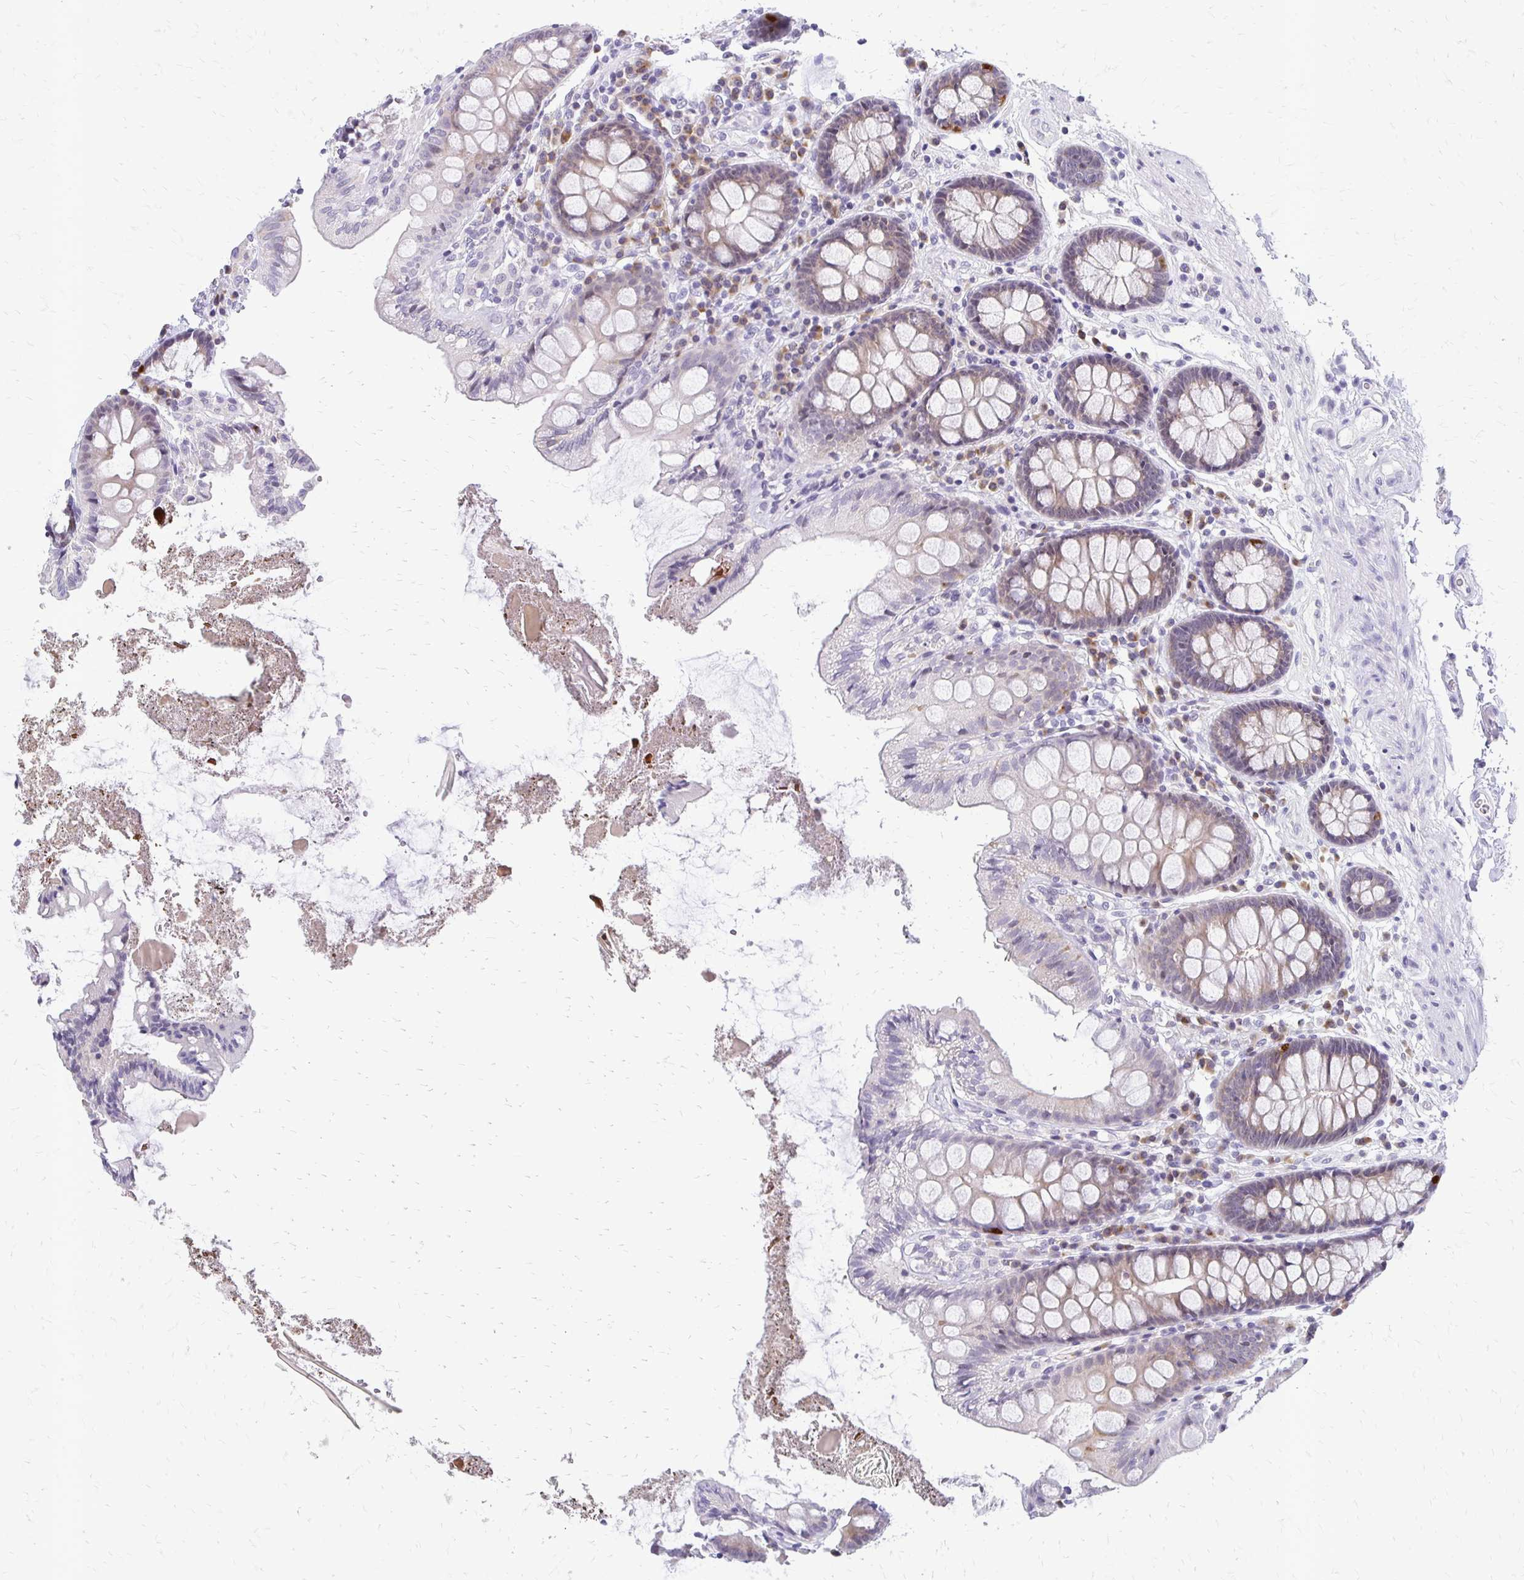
{"staining": {"intensity": "negative", "quantity": "none", "location": "none"}, "tissue": "colon", "cell_type": "Endothelial cells", "image_type": "normal", "snomed": [{"axis": "morphology", "description": "Normal tissue, NOS"}, {"axis": "topography", "description": "Colon"}], "caption": "This is an IHC histopathology image of normal colon. There is no positivity in endothelial cells.", "gene": "EPYC", "patient": {"sex": "male", "age": 84}}